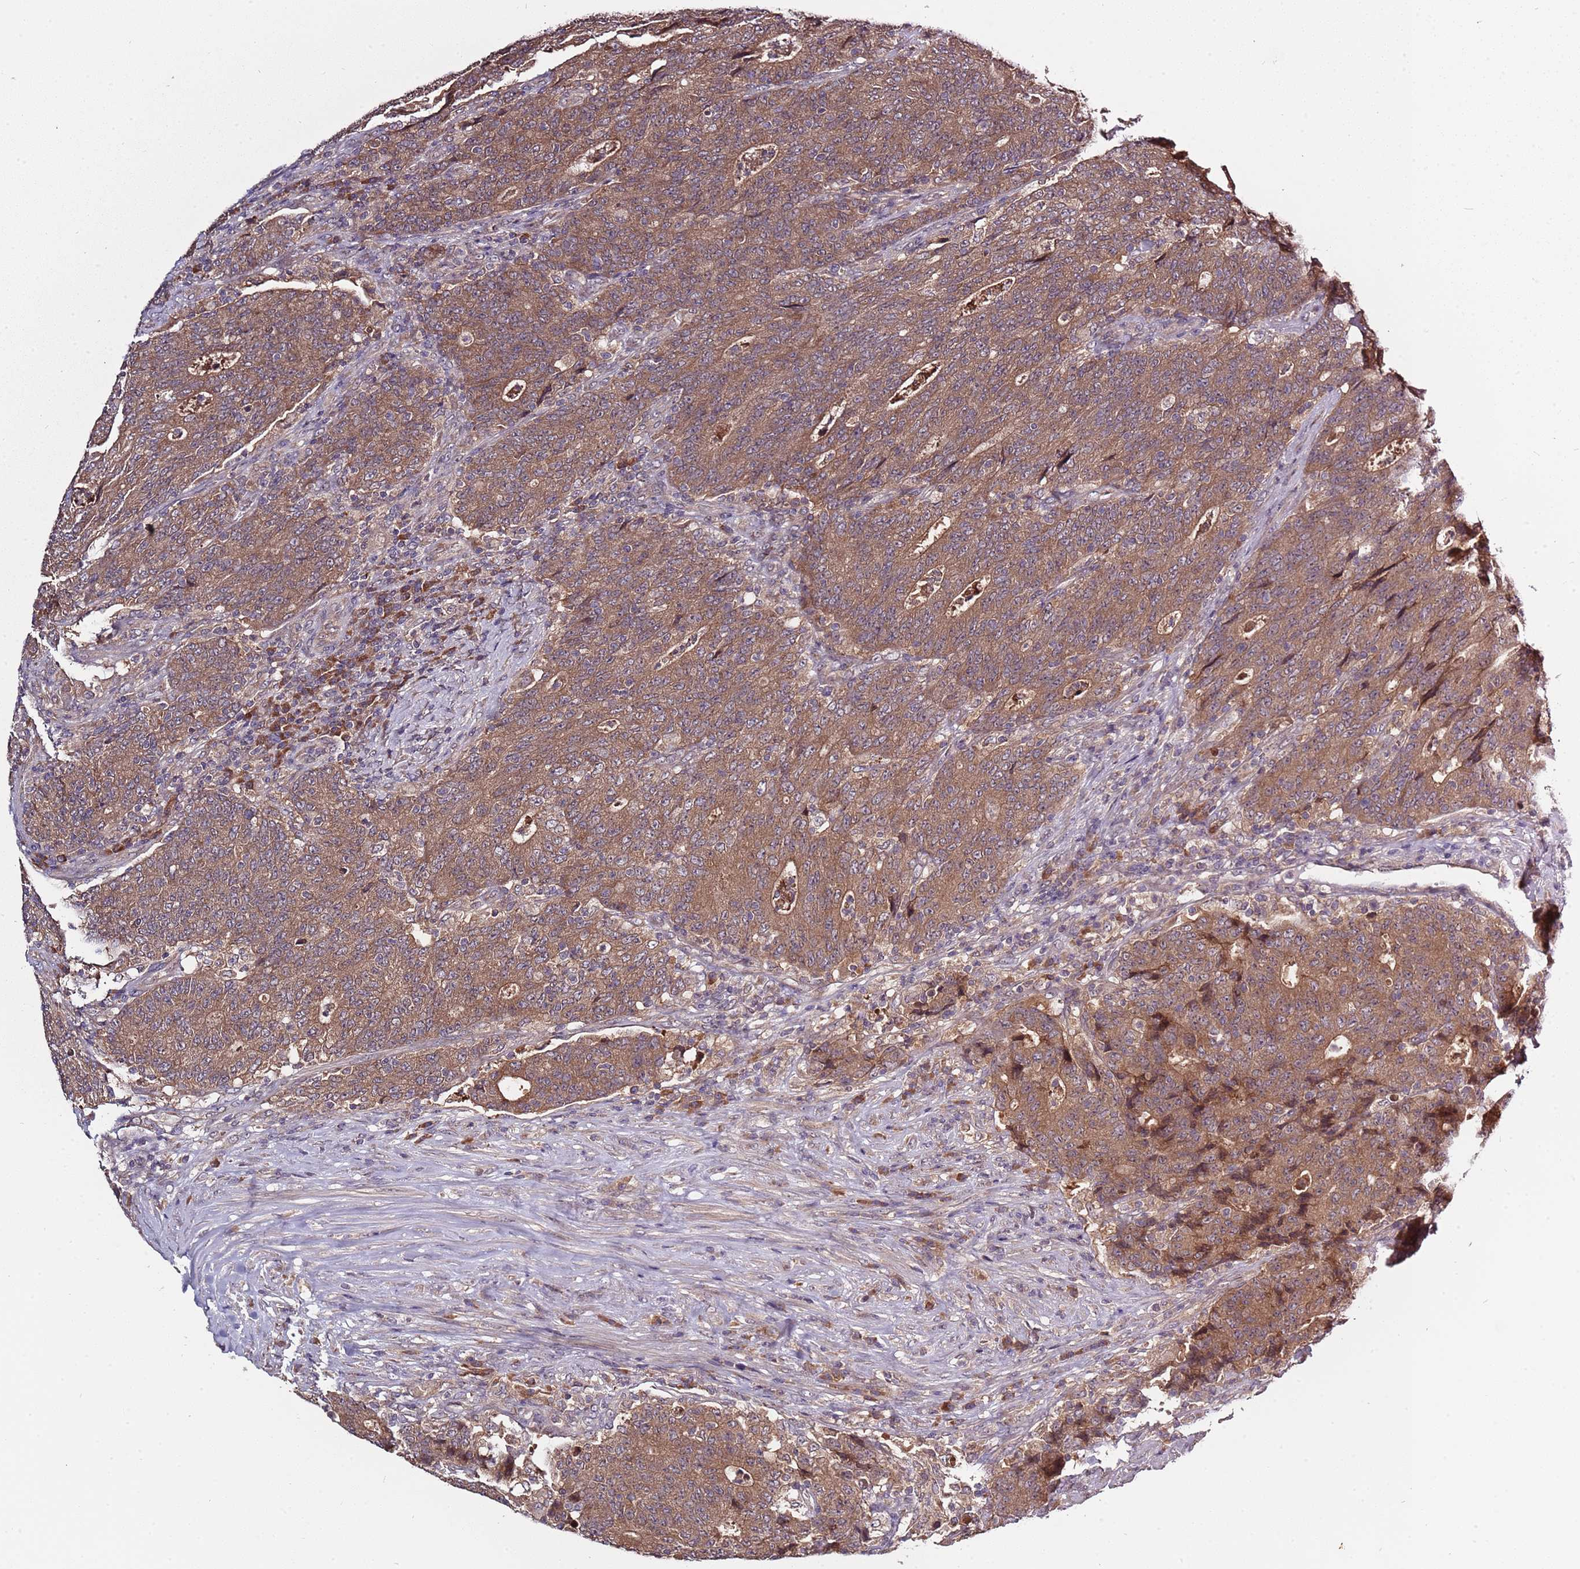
{"staining": {"intensity": "moderate", "quantity": ">75%", "location": "cytoplasmic/membranous"}, "tissue": "colorectal cancer", "cell_type": "Tumor cells", "image_type": "cancer", "snomed": [{"axis": "morphology", "description": "Adenocarcinoma, NOS"}, {"axis": "topography", "description": "Colon"}], "caption": "The micrograph demonstrates immunohistochemical staining of colorectal cancer (adenocarcinoma). There is moderate cytoplasmic/membranous staining is seen in about >75% of tumor cells. (DAB IHC with brightfield microscopy, high magnification).", "gene": "USP32", "patient": {"sex": "female", "age": 75}}